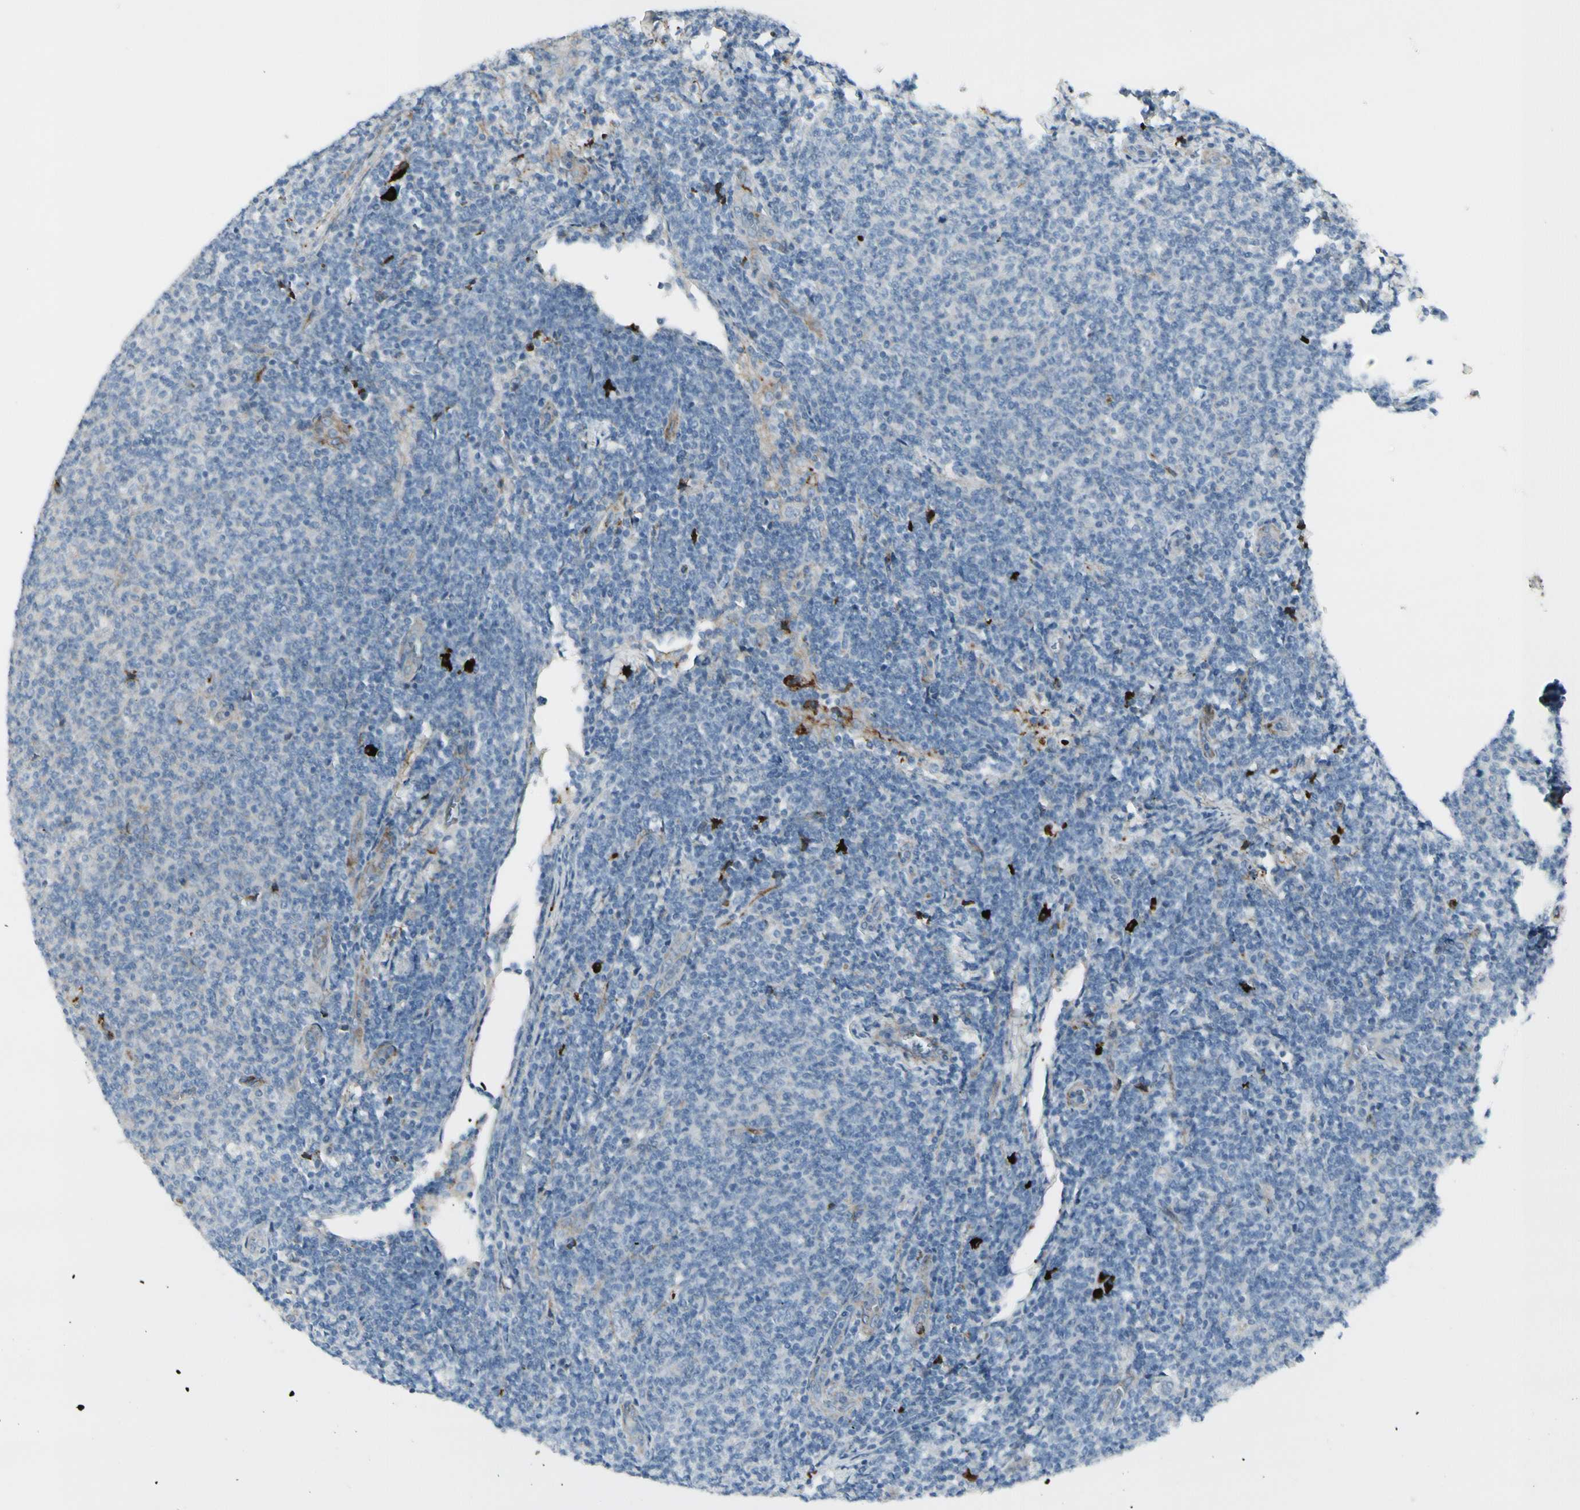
{"staining": {"intensity": "negative", "quantity": "none", "location": "none"}, "tissue": "lymphoma", "cell_type": "Tumor cells", "image_type": "cancer", "snomed": [{"axis": "morphology", "description": "Malignant lymphoma, non-Hodgkin's type, Low grade"}, {"axis": "topography", "description": "Lymph node"}], "caption": "Tumor cells are negative for brown protein staining in malignant lymphoma, non-Hodgkin's type (low-grade).", "gene": "IGHG1", "patient": {"sex": "male", "age": 66}}